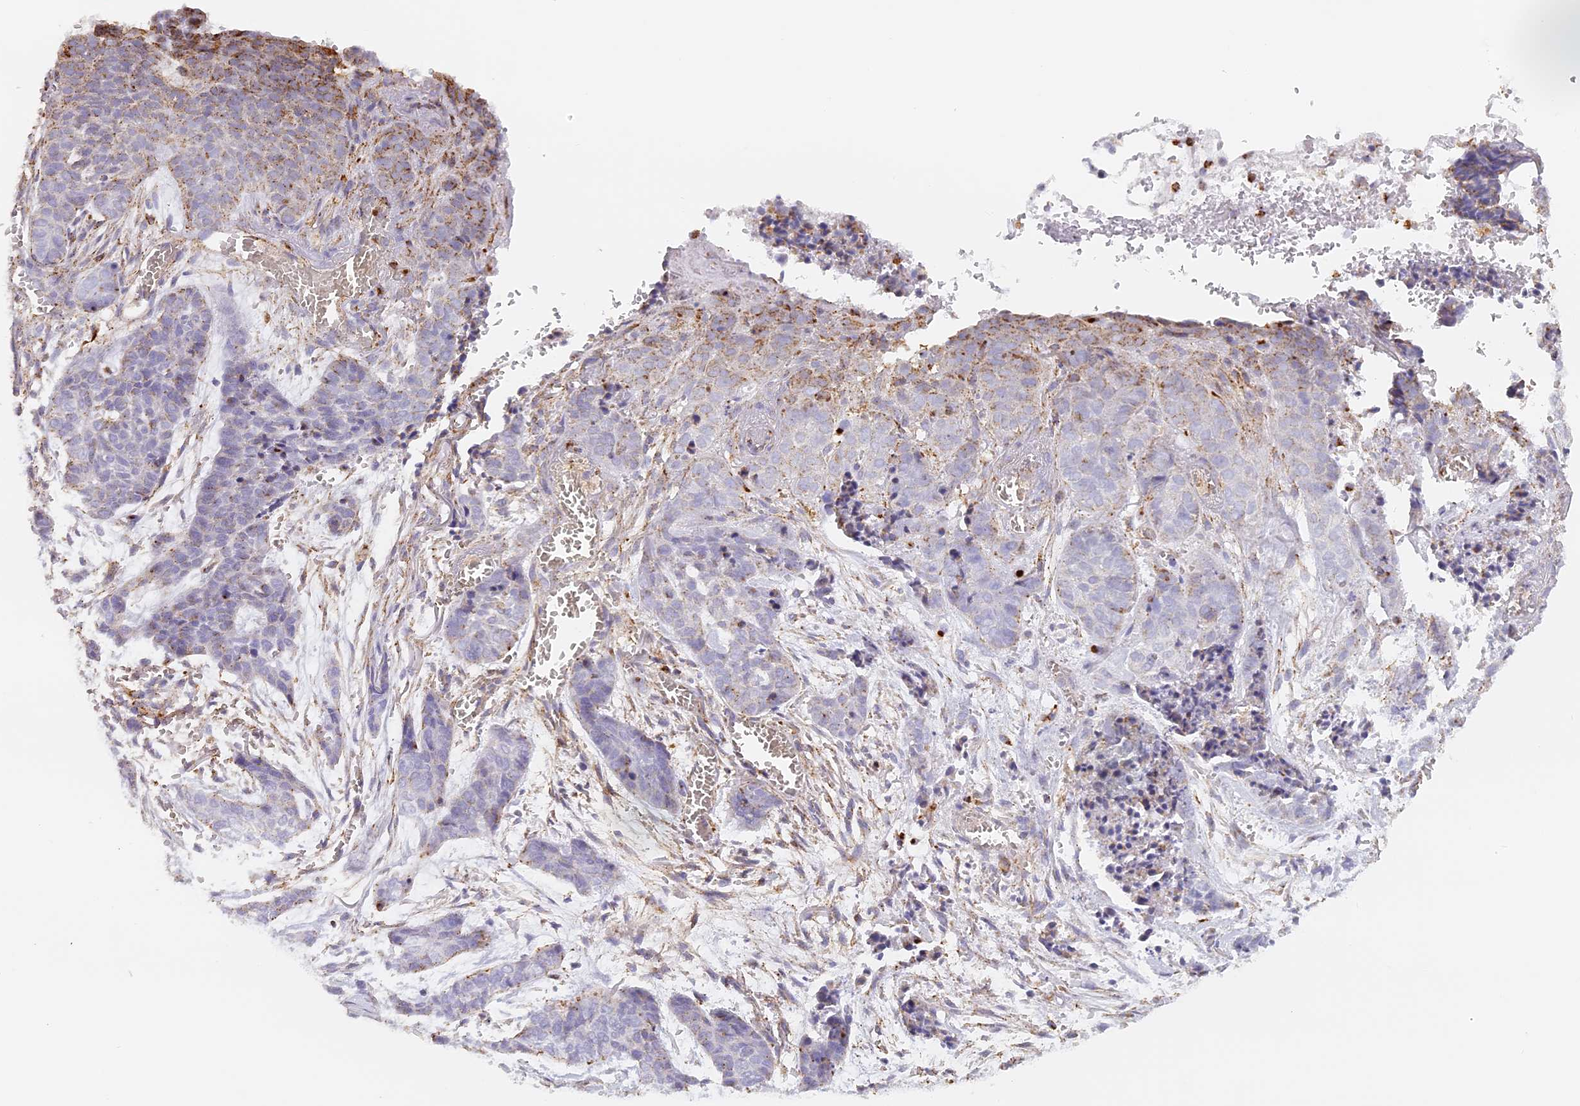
{"staining": {"intensity": "moderate", "quantity": "<25%", "location": "cytoplasmic/membranous"}, "tissue": "skin cancer", "cell_type": "Tumor cells", "image_type": "cancer", "snomed": [{"axis": "morphology", "description": "Basal cell carcinoma"}, {"axis": "topography", "description": "Skin"}], "caption": "High-power microscopy captured an IHC photomicrograph of skin basal cell carcinoma, revealing moderate cytoplasmic/membranous expression in about <25% of tumor cells.", "gene": "LAMP2", "patient": {"sex": "female", "age": 64}}